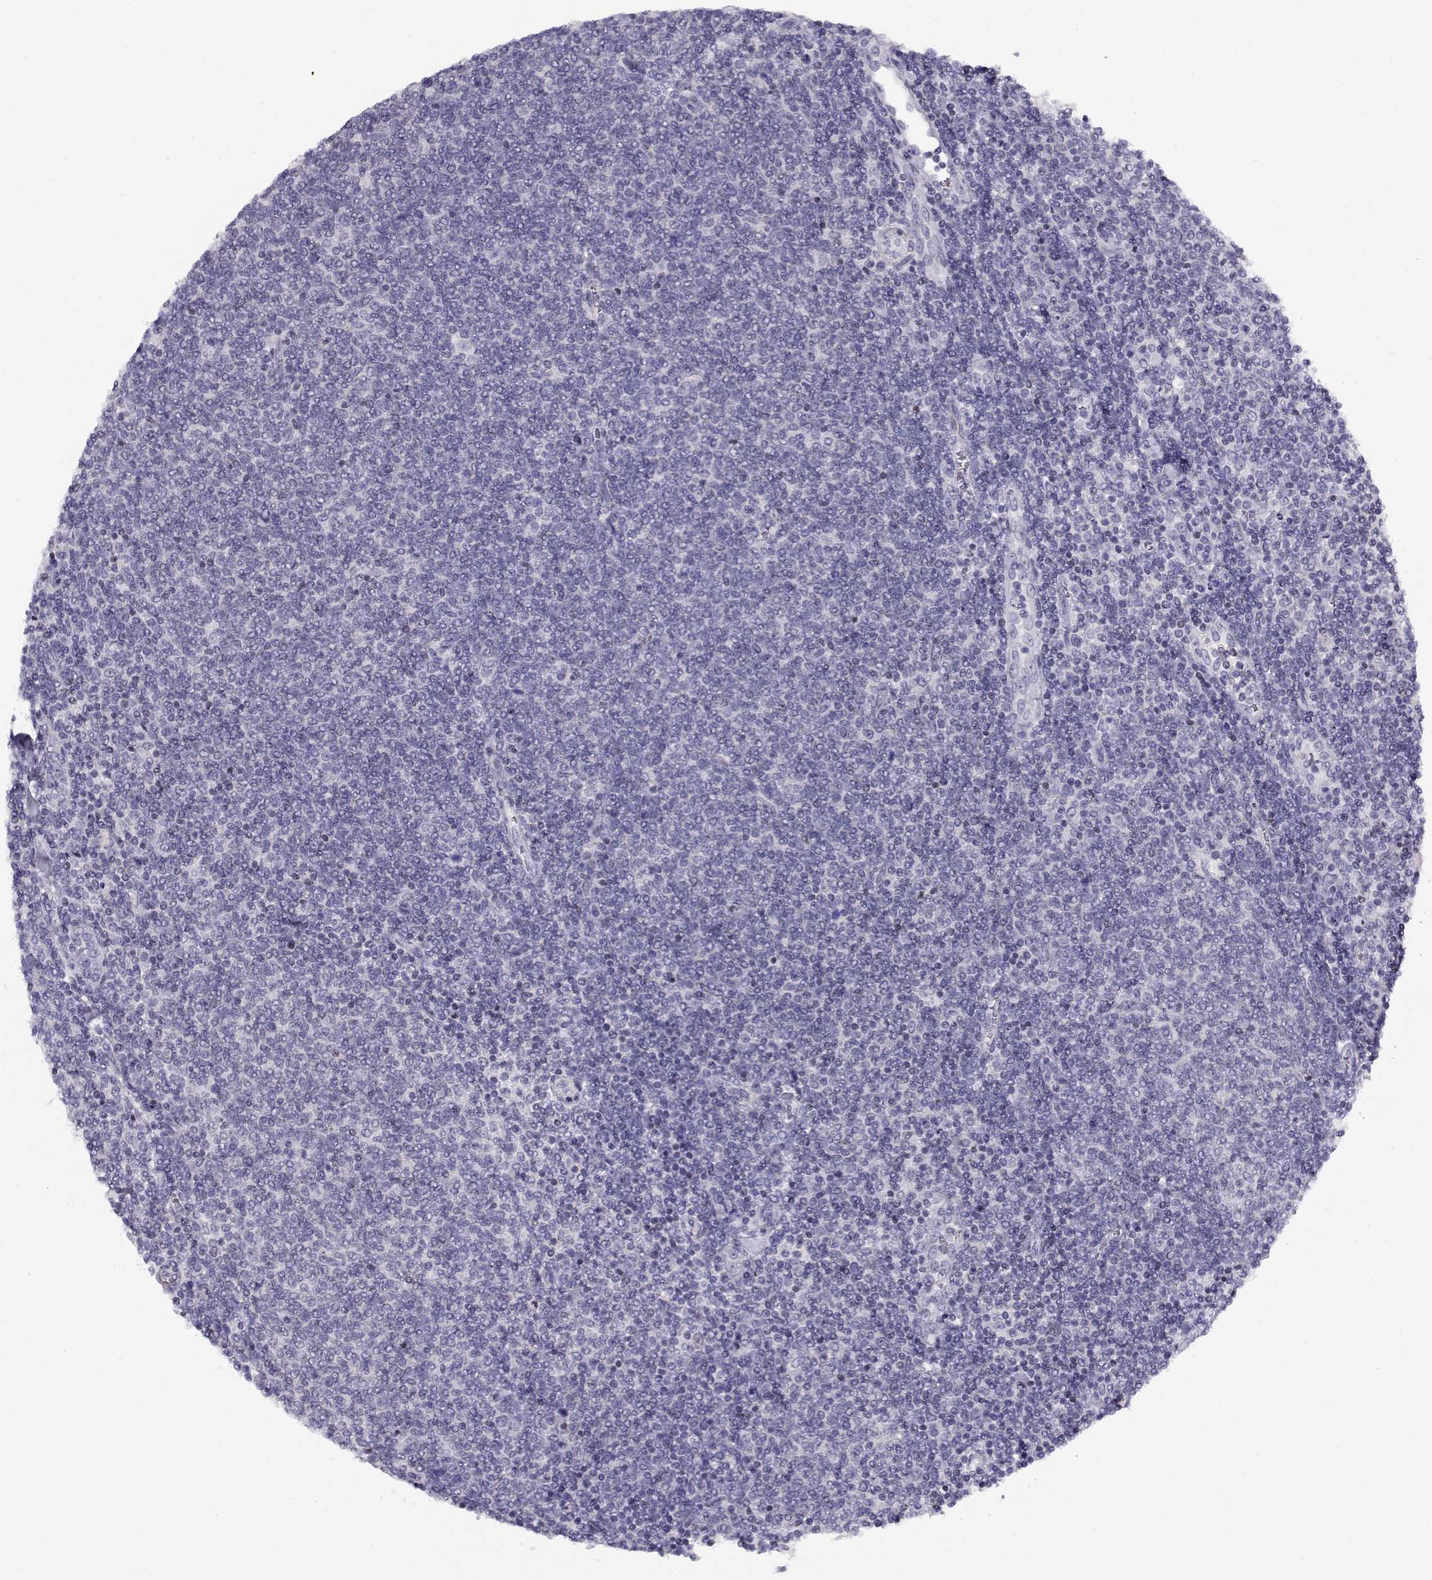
{"staining": {"intensity": "negative", "quantity": "none", "location": "none"}, "tissue": "lymphoma", "cell_type": "Tumor cells", "image_type": "cancer", "snomed": [{"axis": "morphology", "description": "Malignant lymphoma, non-Hodgkin's type, Low grade"}, {"axis": "topography", "description": "Lymph node"}], "caption": "DAB immunohistochemical staining of malignant lymphoma, non-Hodgkin's type (low-grade) demonstrates no significant expression in tumor cells.", "gene": "CRX", "patient": {"sex": "male", "age": 52}}